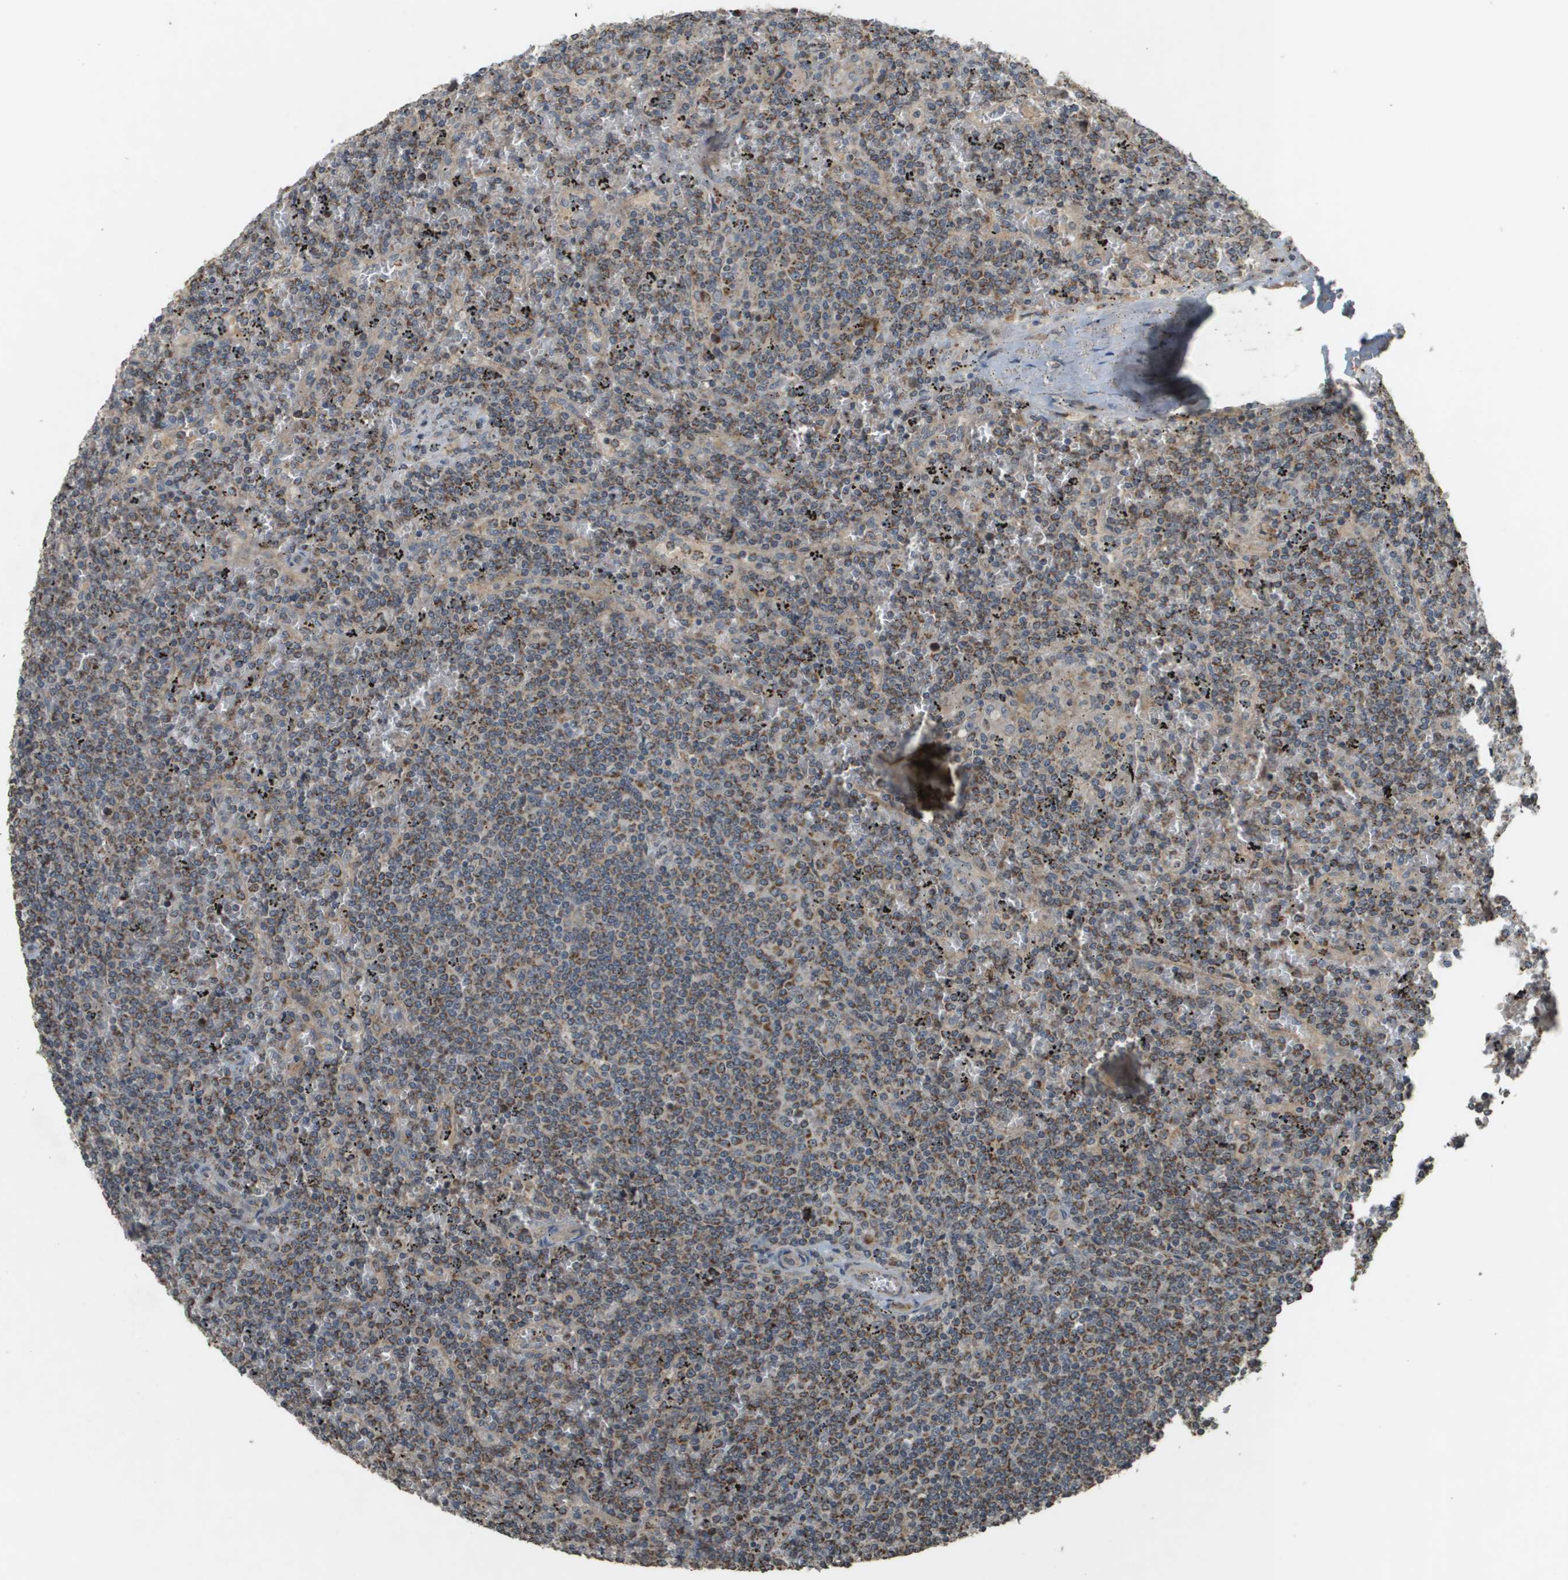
{"staining": {"intensity": "moderate", "quantity": ">75%", "location": "cytoplasmic/membranous"}, "tissue": "lymphoma", "cell_type": "Tumor cells", "image_type": "cancer", "snomed": [{"axis": "morphology", "description": "Malignant lymphoma, non-Hodgkin's type, Low grade"}, {"axis": "topography", "description": "Spleen"}], "caption": "Malignant lymphoma, non-Hodgkin's type (low-grade) stained with IHC exhibits moderate cytoplasmic/membranous expression in about >75% of tumor cells. (brown staining indicates protein expression, while blue staining denotes nuclei).", "gene": "RAB21", "patient": {"sex": "female", "age": 19}}